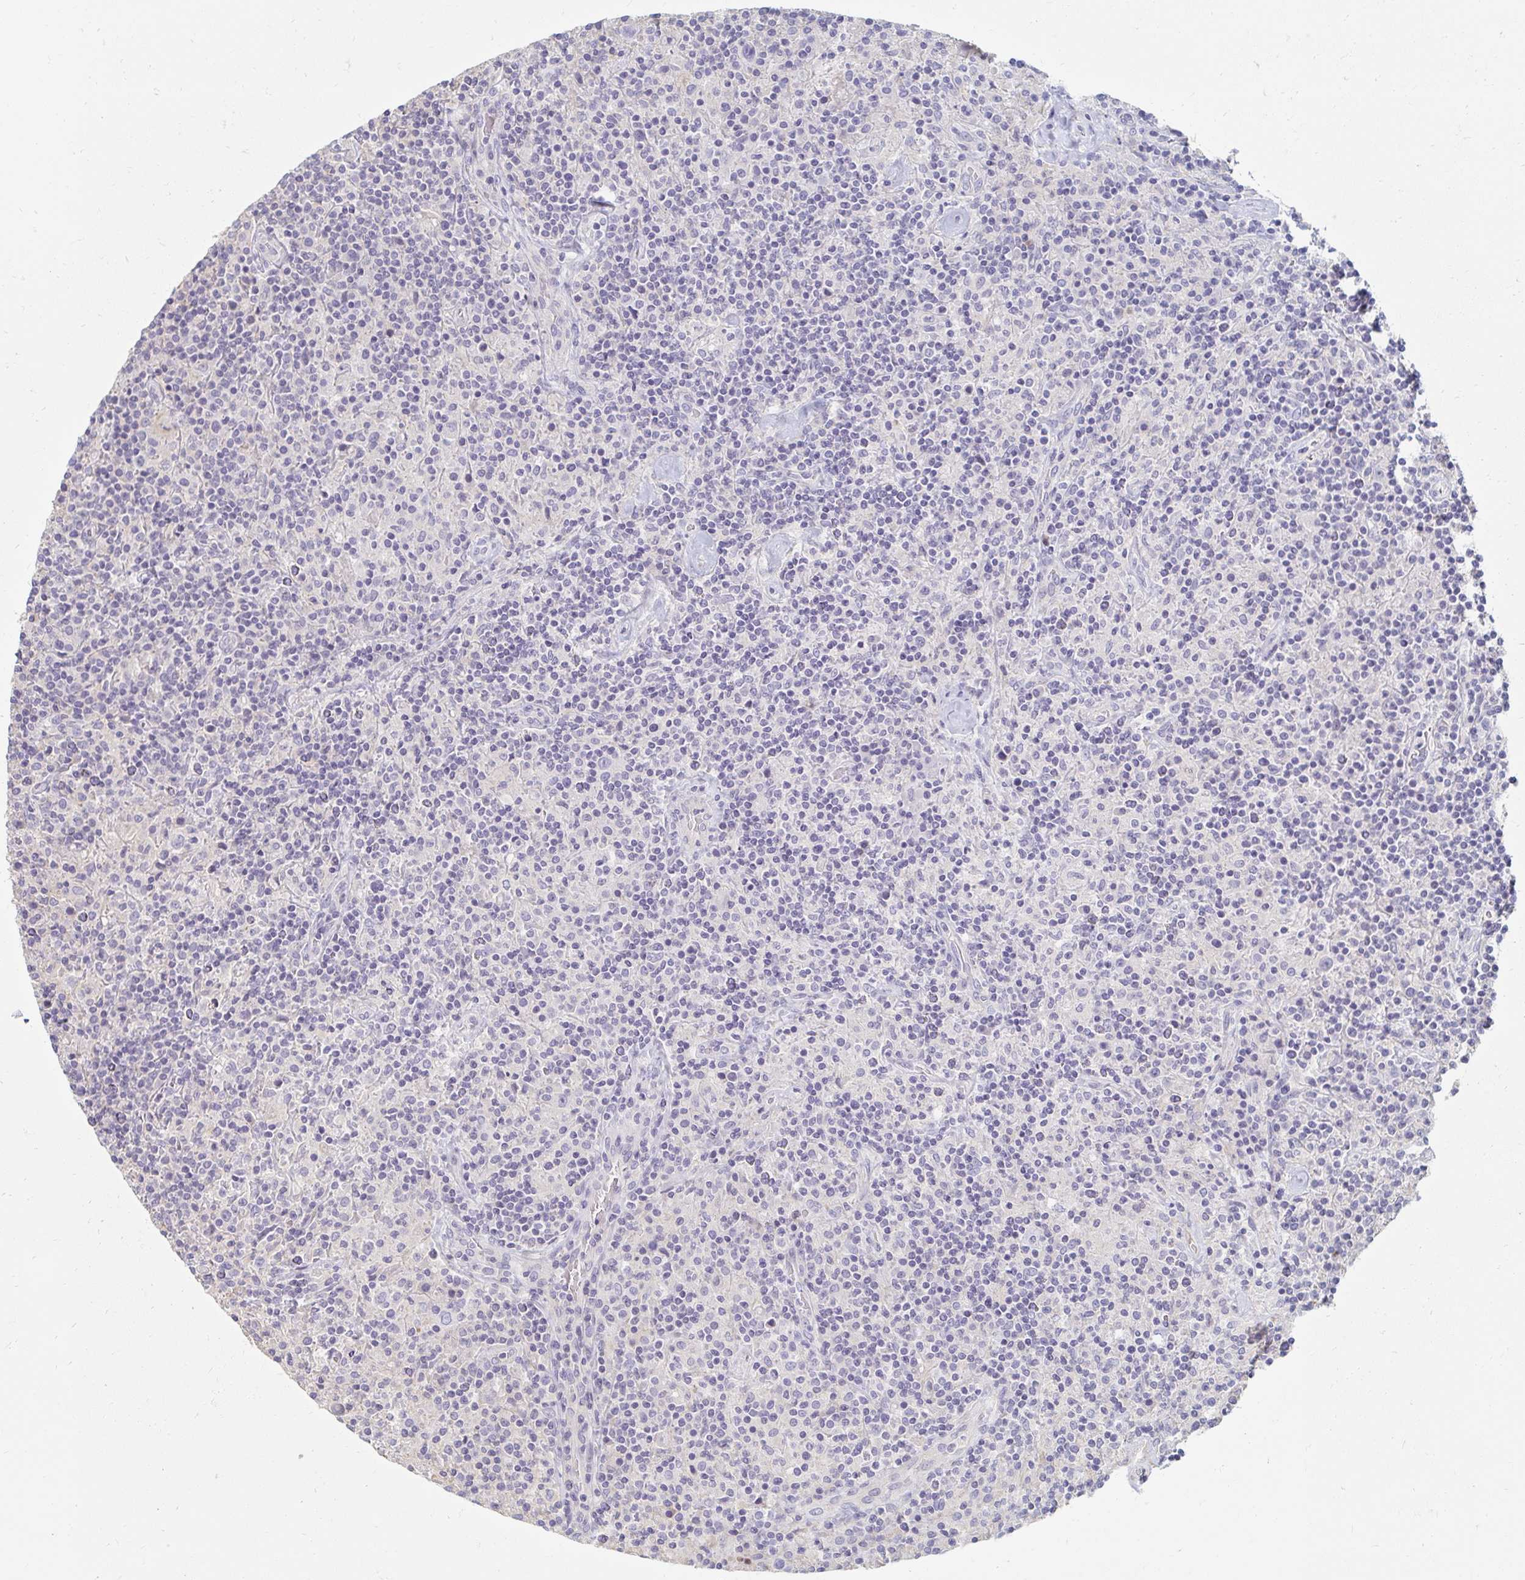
{"staining": {"intensity": "negative", "quantity": "none", "location": "none"}, "tissue": "lymphoma", "cell_type": "Tumor cells", "image_type": "cancer", "snomed": [{"axis": "morphology", "description": "Hodgkin's disease, NOS"}, {"axis": "topography", "description": "Lymph node"}], "caption": "Lymphoma was stained to show a protein in brown. There is no significant staining in tumor cells. The staining is performed using DAB (3,3'-diaminobenzidine) brown chromogen with nuclei counter-stained in using hematoxylin.", "gene": "MYLK2", "patient": {"sex": "male", "age": 70}}